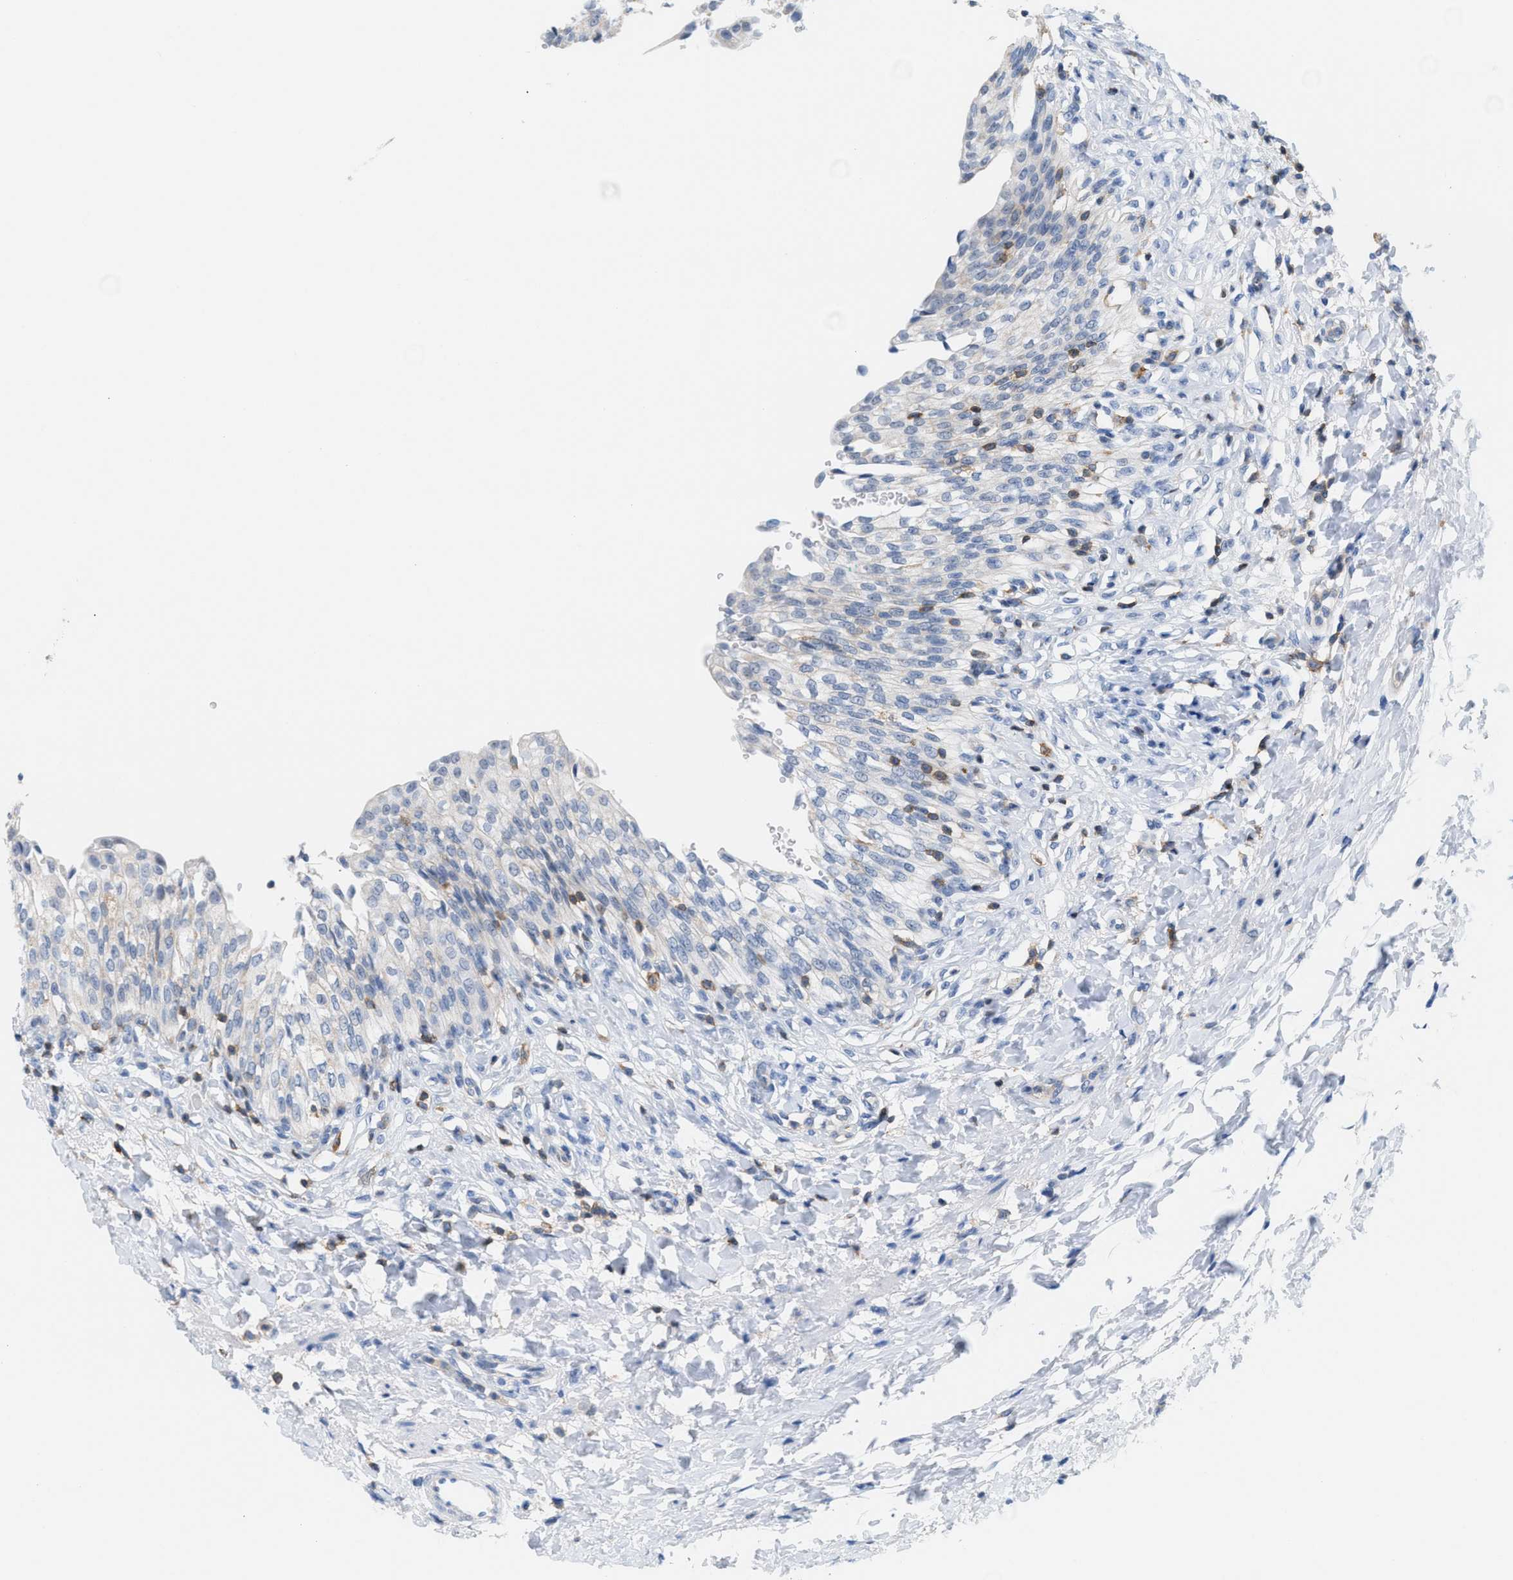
{"staining": {"intensity": "negative", "quantity": "none", "location": "none"}, "tissue": "urinary bladder", "cell_type": "Urothelial cells", "image_type": "normal", "snomed": [{"axis": "morphology", "description": "Urothelial carcinoma, High grade"}, {"axis": "topography", "description": "Urinary bladder"}], "caption": "Immunohistochemistry (IHC) image of normal human urinary bladder stained for a protein (brown), which shows no expression in urothelial cells.", "gene": "IL16", "patient": {"sex": "male", "age": 46}}